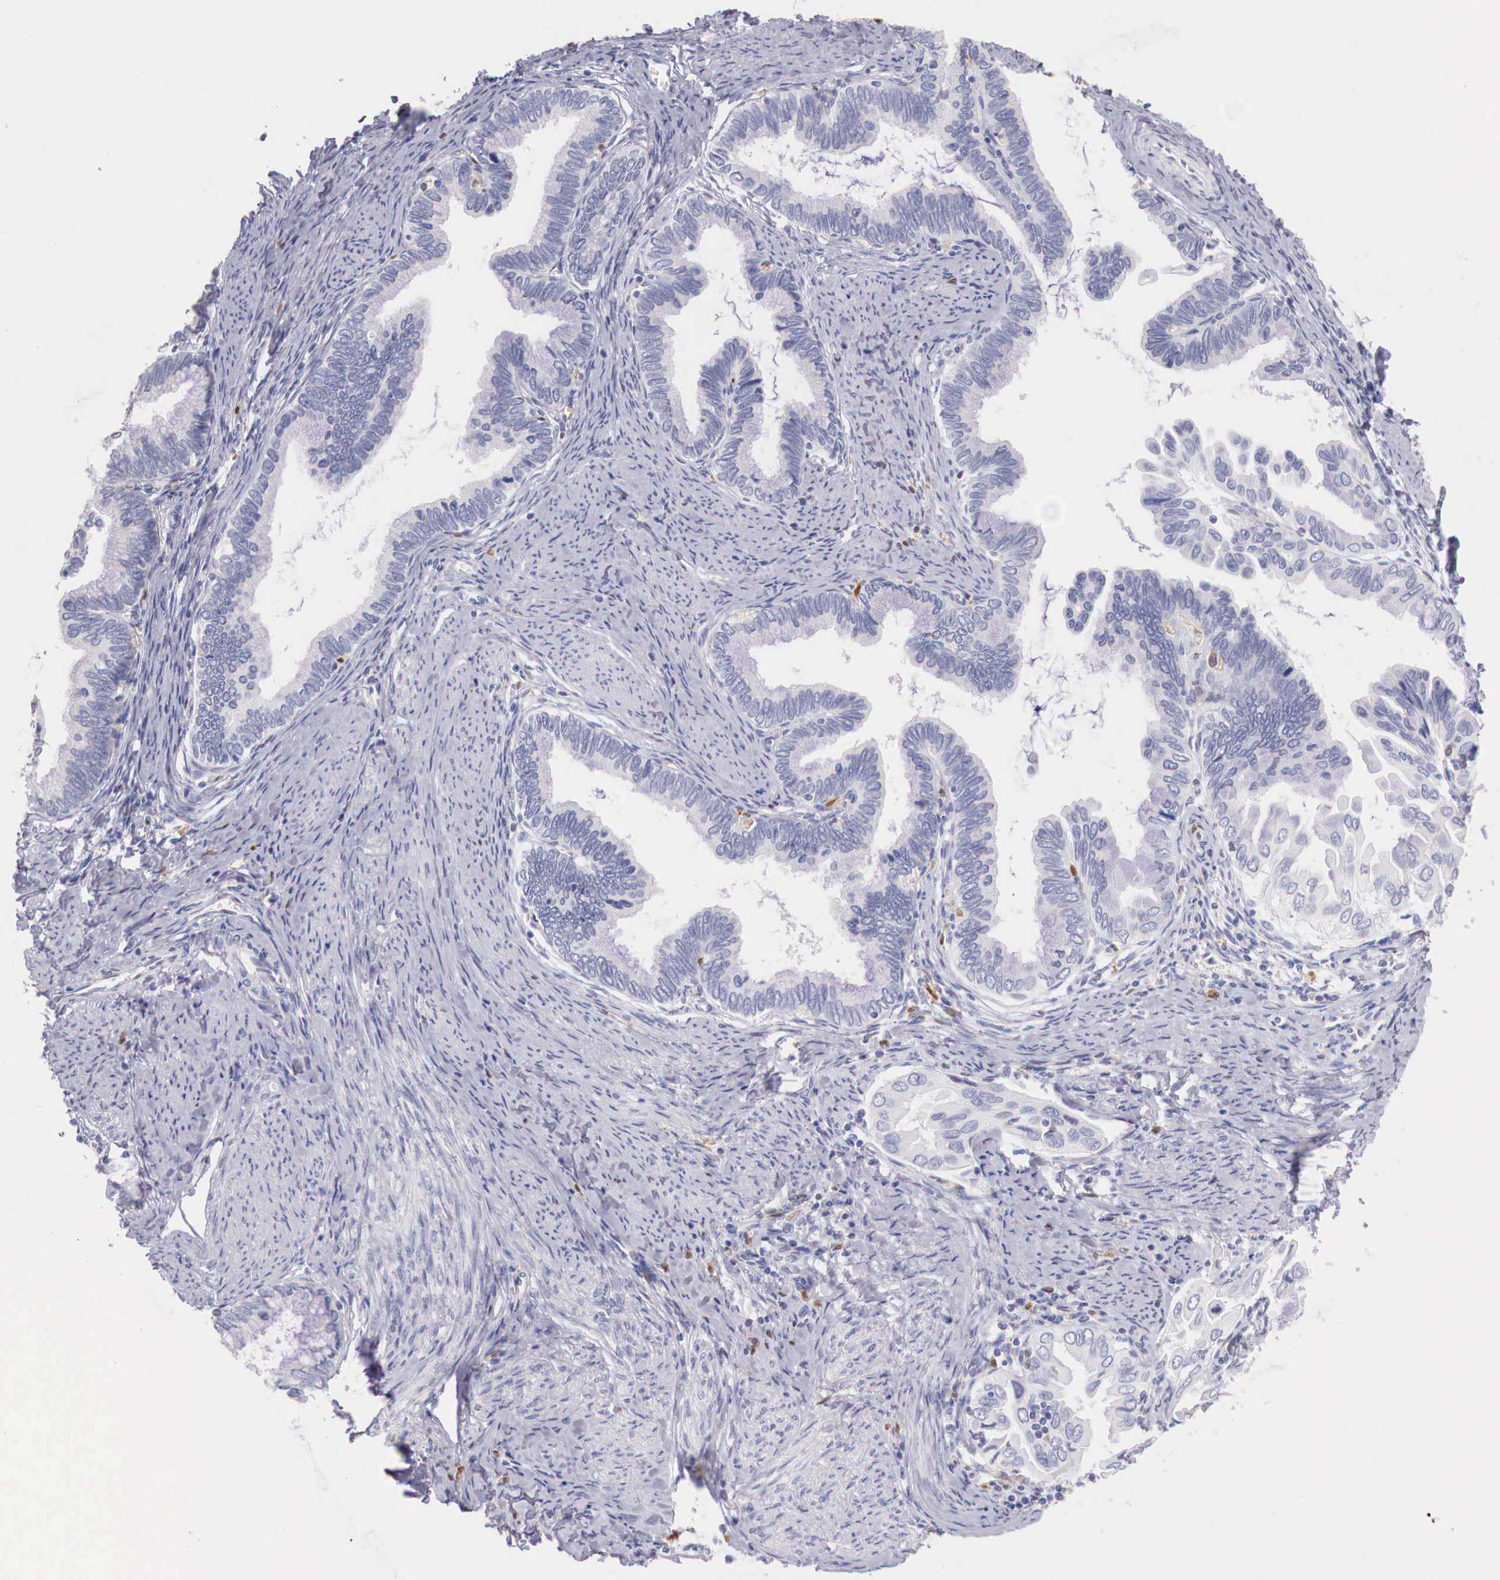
{"staining": {"intensity": "negative", "quantity": "none", "location": "none"}, "tissue": "cervical cancer", "cell_type": "Tumor cells", "image_type": "cancer", "snomed": [{"axis": "morphology", "description": "Adenocarcinoma, NOS"}, {"axis": "topography", "description": "Cervix"}], "caption": "Immunohistochemistry micrograph of human cervical adenocarcinoma stained for a protein (brown), which exhibits no positivity in tumor cells.", "gene": "RENBP", "patient": {"sex": "female", "age": 49}}